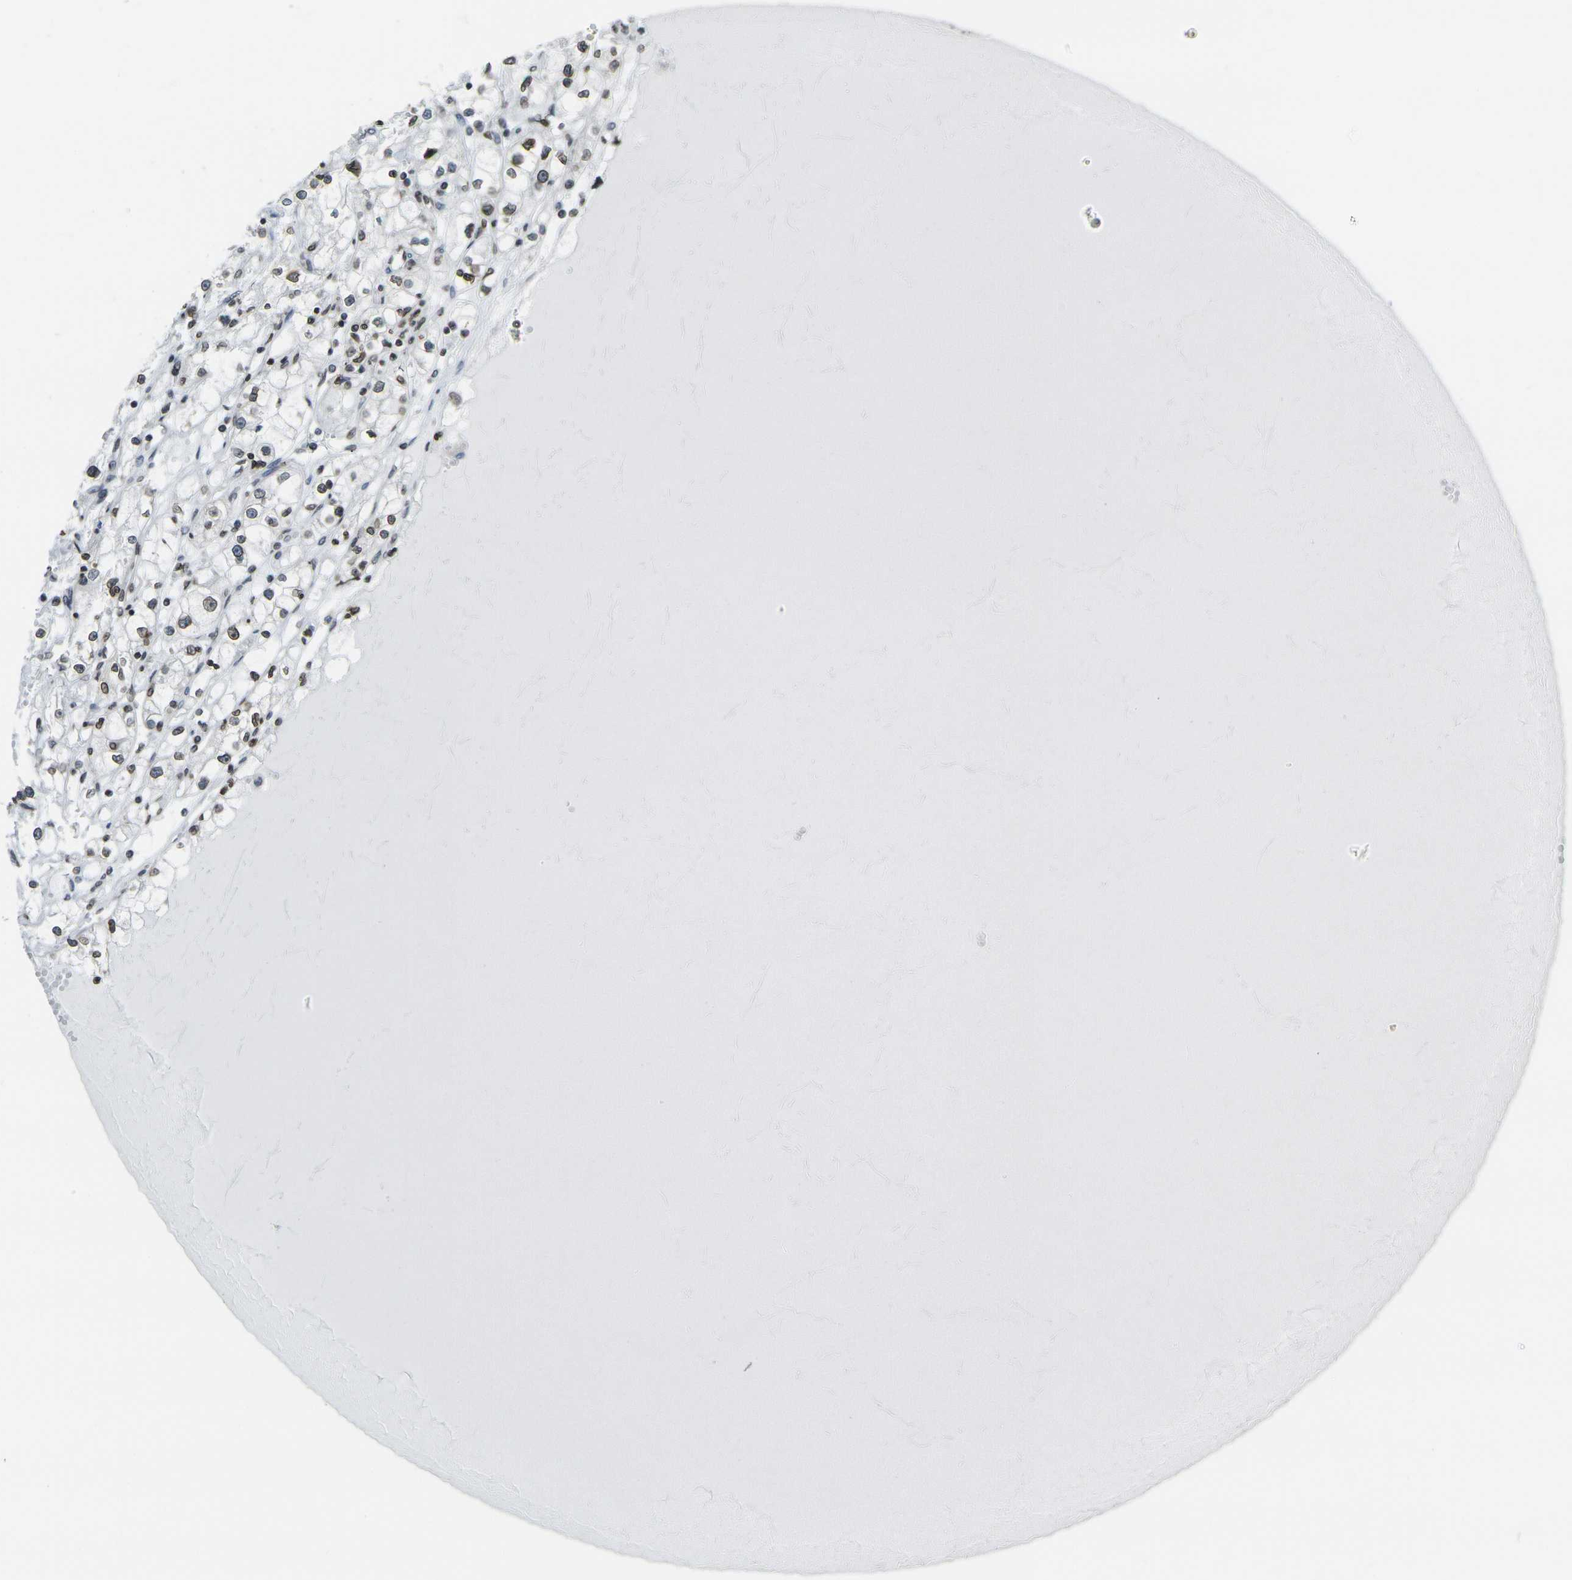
{"staining": {"intensity": "weak", "quantity": ">75%", "location": "cytoplasmic/membranous,nuclear"}, "tissue": "renal cancer", "cell_type": "Tumor cells", "image_type": "cancer", "snomed": [{"axis": "morphology", "description": "Adenocarcinoma, NOS"}, {"axis": "topography", "description": "Kidney"}], "caption": "Protein expression analysis of human renal cancer (adenocarcinoma) reveals weak cytoplasmic/membranous and nuclear expression in about >75% of tumor cells. The protein of interest is stained brown, and the nuclei are stained in blue (DAB (3,3'-diaminobenzidine) IHC with brightfield microscopy, high magnification).", "gene": "BRDT", "patient": {"sex": "male", "age": 56}}